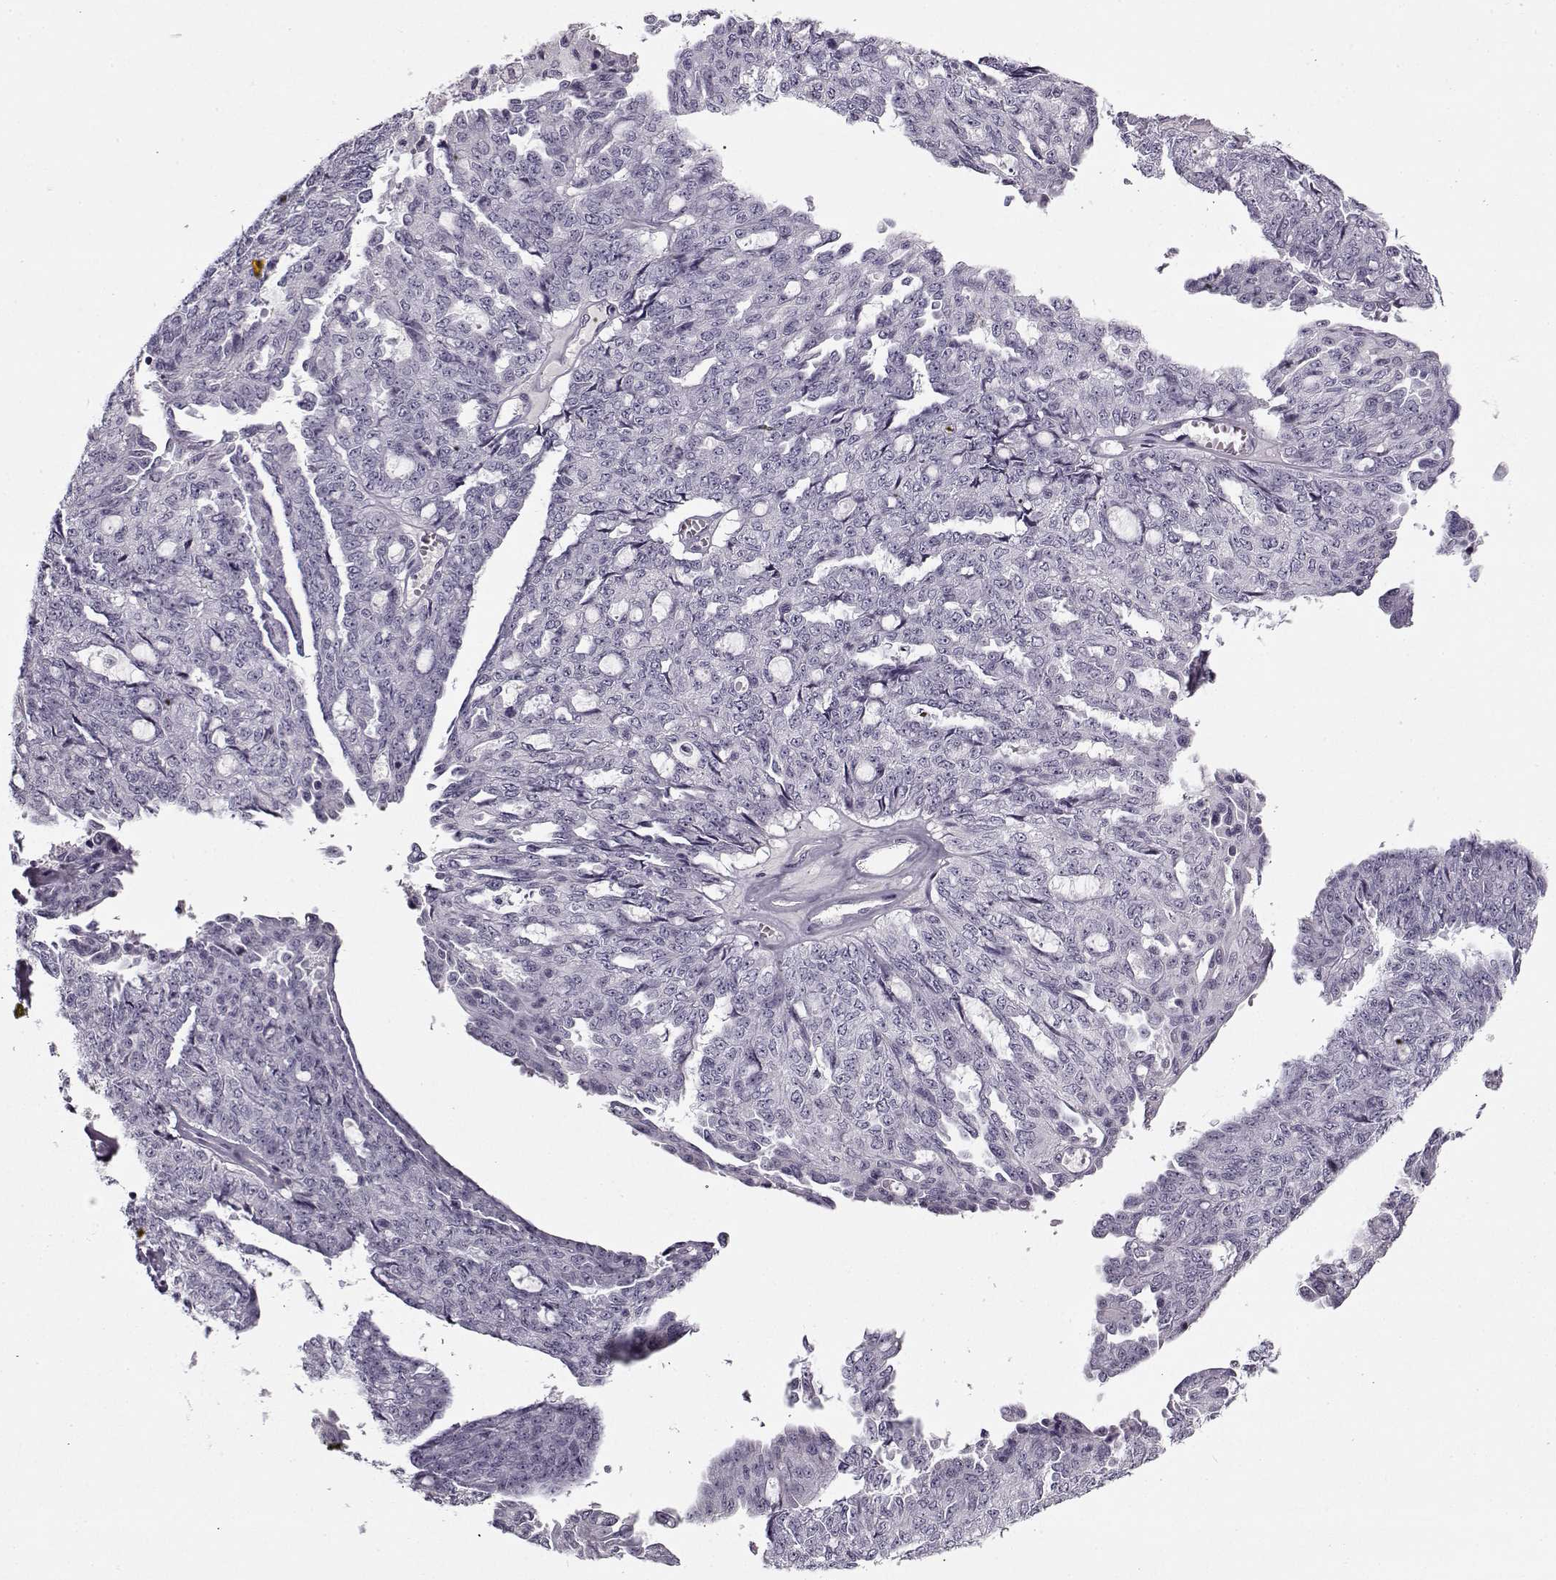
{"staining": {"intensity": "negative", "quantity": "none", "location": "none"}, "tissue": "ovarian cancer", "cell_type": "Tumor cells", "image_type": "cancer", "snomed": [{"axis": "morphology", "description": "Cystadenocarcinoma, serous, NOS"}, {"axis": "topography", "description": "Ovary"}], "caption": "A high-resolution histopathology image shows IHC staining of ovarian serous cystadenocarcinoma, which exhibits no significant expression in tumor cells. (IHC, brightfield microscopy, high magnification).", "gene": "PNMT", "patient": {"sex": "female", "age": 71}}